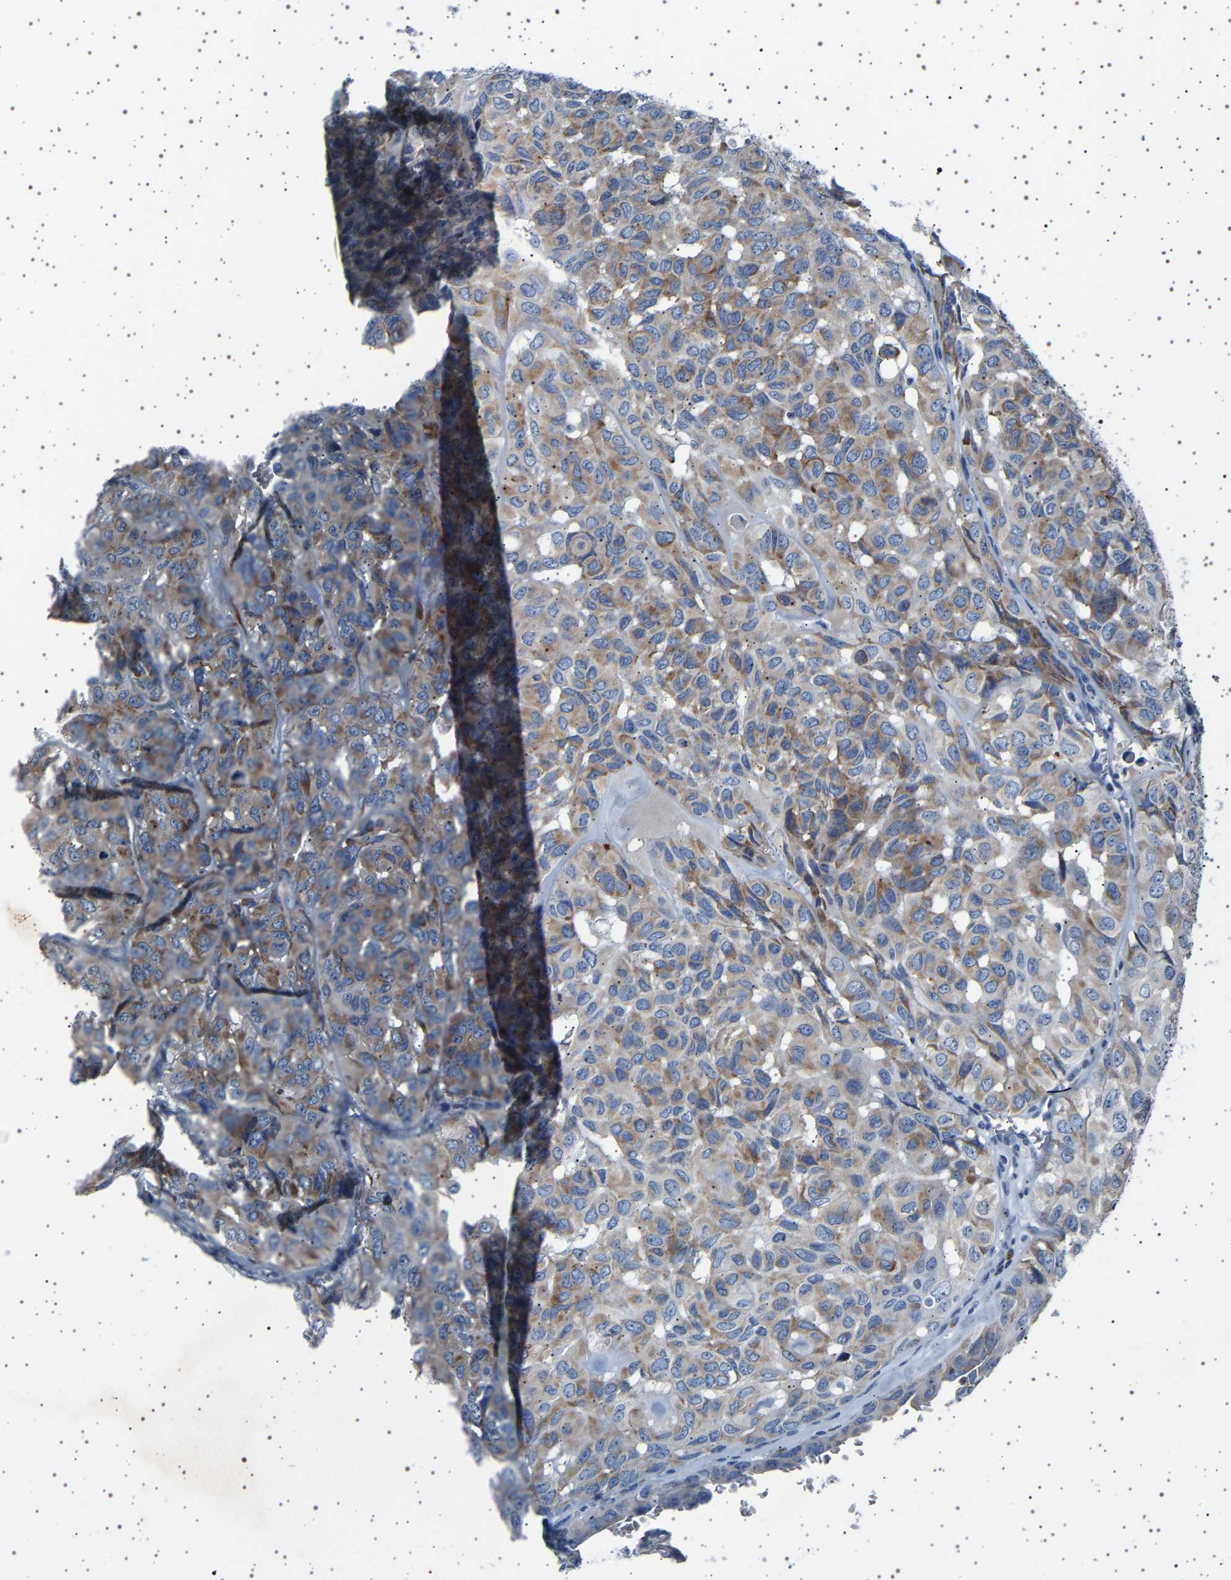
{"staining": {"intensity": "moderate", "quantity": "25%-75%", "location": "cytoplasmic/membranous"}, "tissue": "head and neck cancer", "cell_type": "Tumor cells", "image_type": "cancer", "snomed": [{"axis": "morphology", "description": "Adenocarcinoma, NOS"}, {"axis": "topography", "description": "Salivary gland, NOS"}, {"axis": "topography", "description": "Head-Neck"}], "caption": "DAB immunohistochemical staining of head and neck adenocarcinoma exhibits moderate cytoplasmic/membranous protein positivity in approximately 25%-75% of tumor cells.", "gene": "FTCD", "patient": {"sex": "female", "age": 76}}